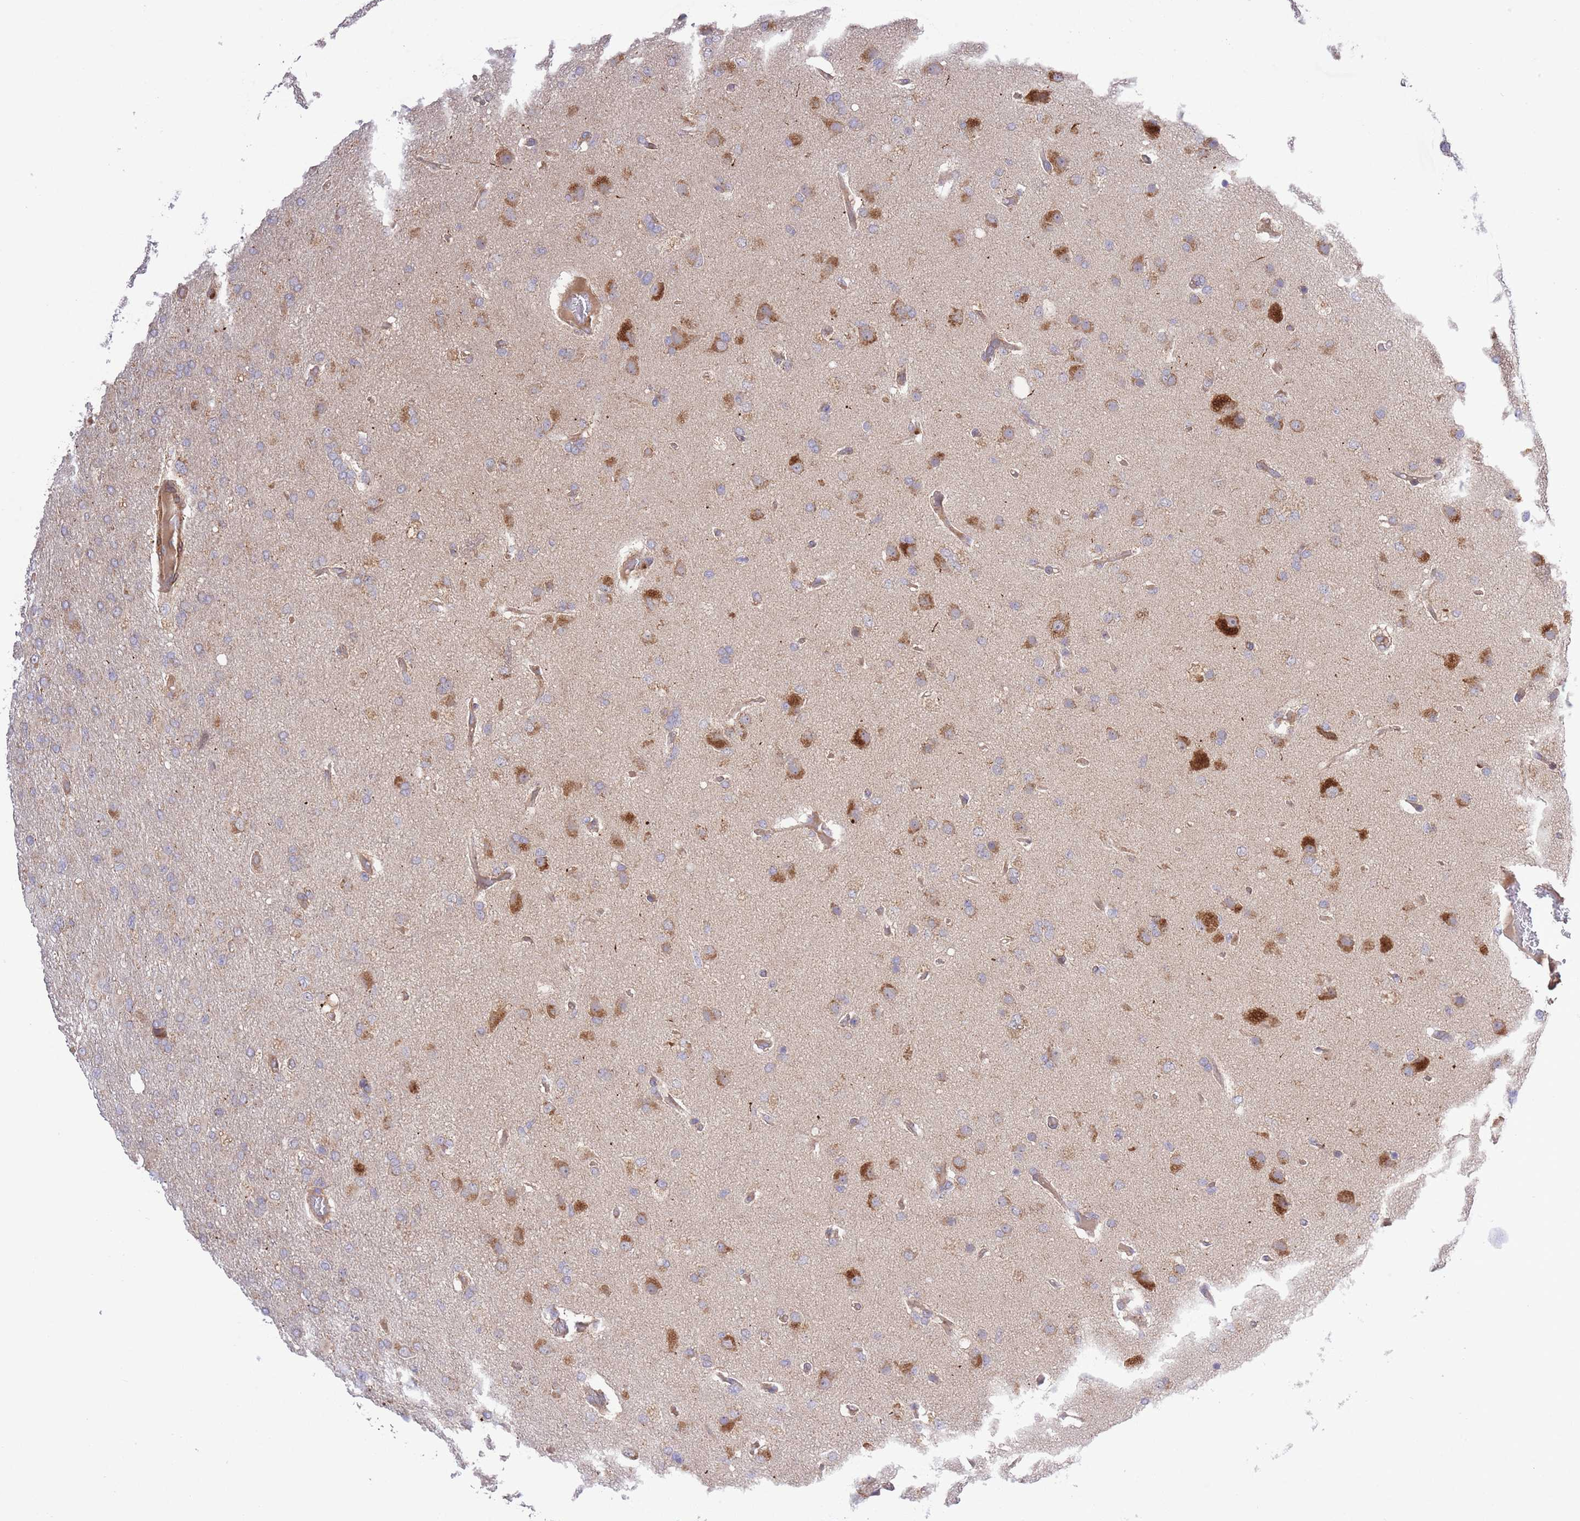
{"staining": {"intensity": "moderate", "quantity": "<25%", "location": "cytoplasmic/membranous"}, "tissue": "glioma", "cell_type": "Tumor cells", "image_type": "cancer", "snomed": [{"axis": "morphology", "description": "Glioma, malignant, High grade"}, {"axis": "topography", "description": "Brain"}], "caption": "A brown stain highlights moderate cytoplasmic/membranous staining of a protein in glioma tumor cells. The protein of interest is shown in brown color, while the nuclei are stained blue.", "gene": "ATP13A2", "patient": {"sex": "female", "age": 74}}